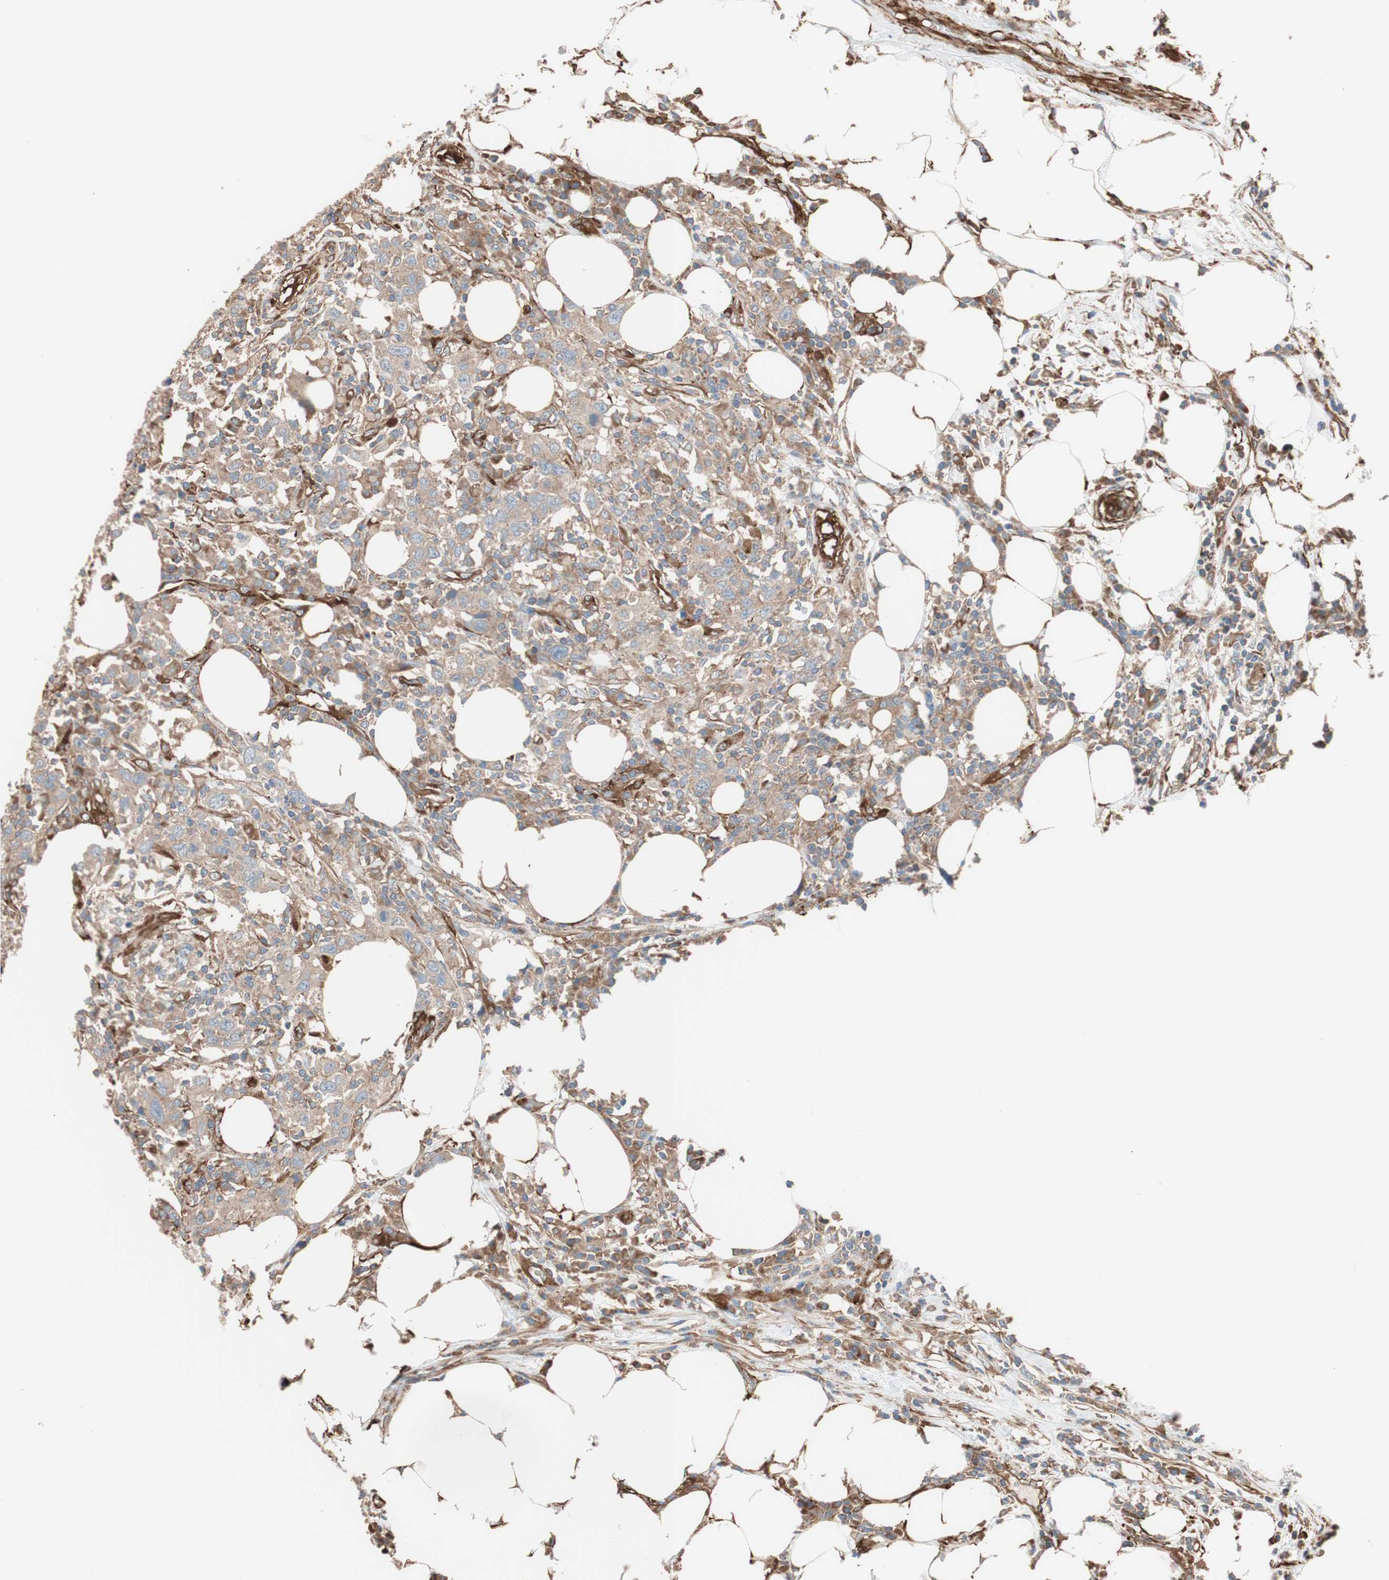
{"staining": {"intensity": "moderate", "quantity": ">75%", "location": "cytoplasmic/membranous"}, "tissue": "urothelial cancer", "cell_type": "Tumor cells", "image_type": "cancer", "snomed": [{"axis": "morphology", "description": "Urothelial carcinoma, High grade"}, {"axis": "topography", "description": "Urinary bladder"}], "caption": "IHC photomicrograph of human urothelial carcinoma (high-grade) stained for a protein (brown), which shows medium levels of moderate cytoplasmic/membranous expression in about >75% of tumor cells.", "gene": "GPSM2", "patient": {"sex": "male", "age": 61}}